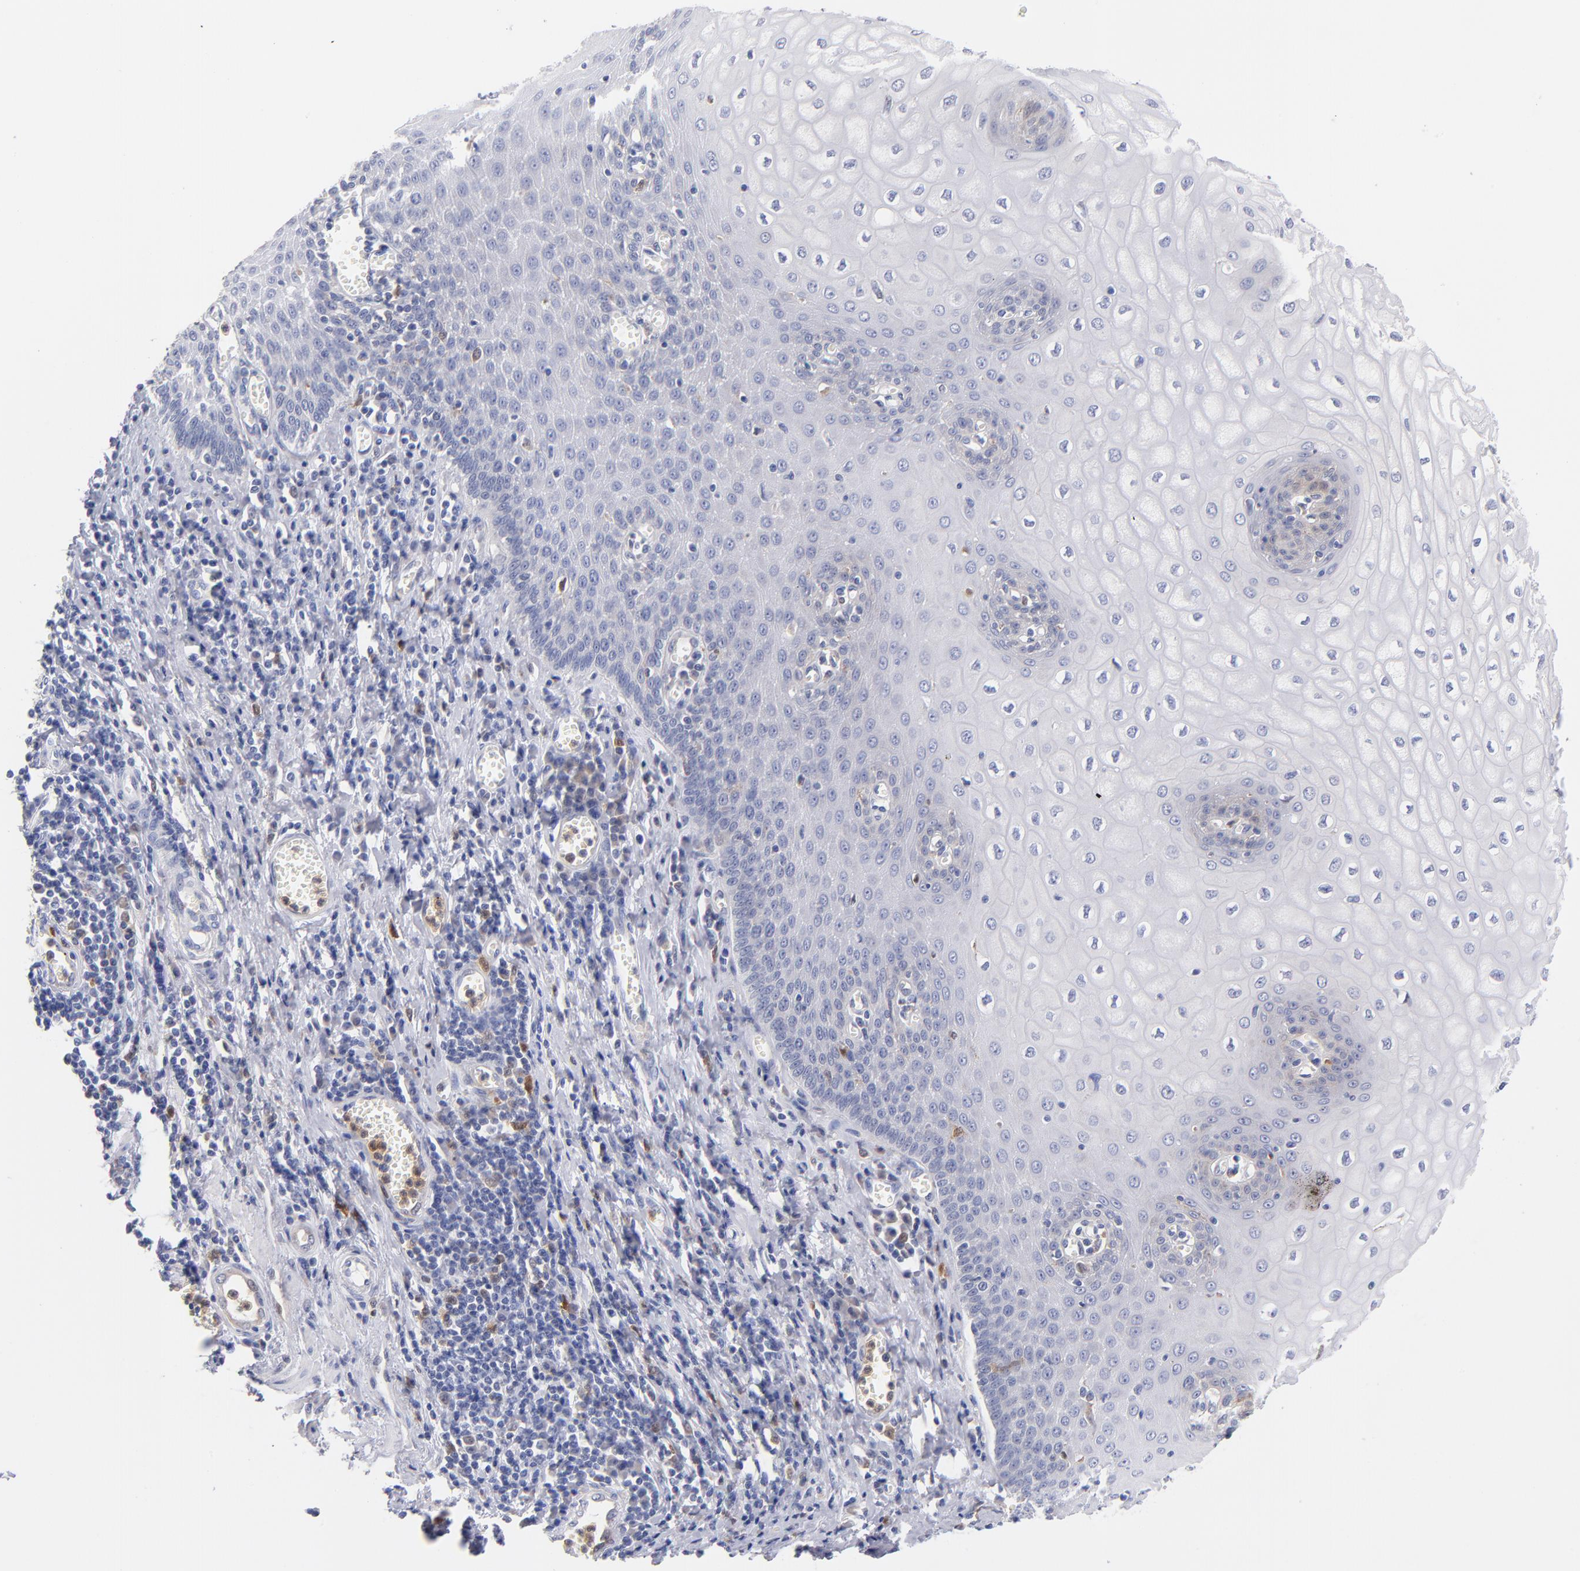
{"staining": {"intensity": "weak", "quantity": "<25%", "location": "nuclear"}, "tissue": "esophagus", "cell_type": "Squamous epithelial cells", "image_type": "normal", "snomed": [{"axis": "morphology", "description": "Normal tissue, NOS"}, {"axis": "morphology", "description": "Squamous cell carcinoma, NOS"}, {"axis": "topography", "description": "Esophagus"}], "caption": "Immunohistochemical staining of benign human esophagus reveals no significant positivity in squamous epithelial cells.", "gene": "BID", "patient": {"sex": "male", "age": 65}}